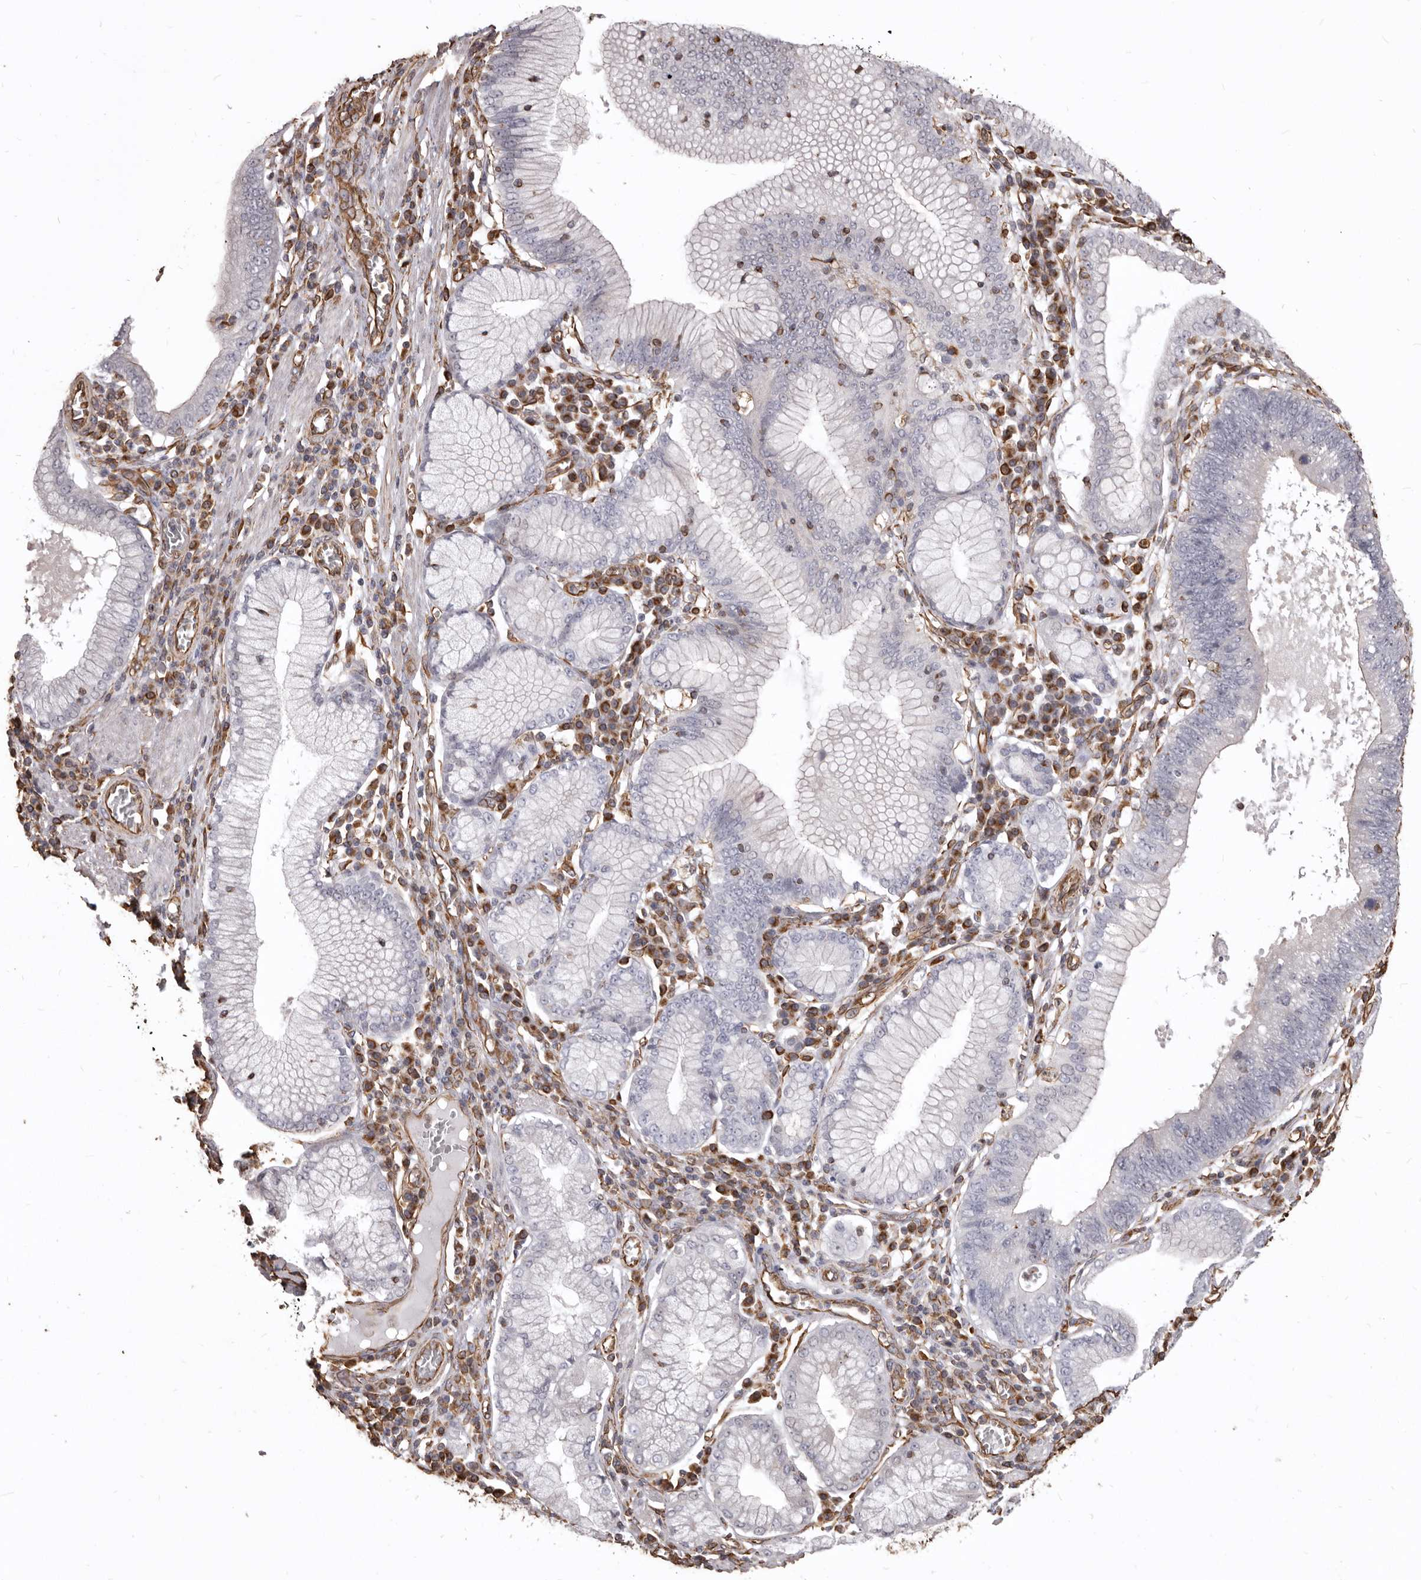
{"staining": {"intensity": "negative", "quantity": "none", "location": "none"}, "tissue": "stomach cancer", "cell_type": "Tumor cells", "image_type": "cancer", "snomed": [{"axis": "morphology", "description": "Adenocarcinoma, NOS"}, {"axis": "topography", "description": "Stomach"}], "caption": "IHC image of neoplastic tissue: human stomach adenocarcinoma stained with DAB (3,3'-diaminobenzidine) shows no significant protein positivity in tumor cells.", "gene": "MTURN", "patient": {"sex": "male", "age": 59}}